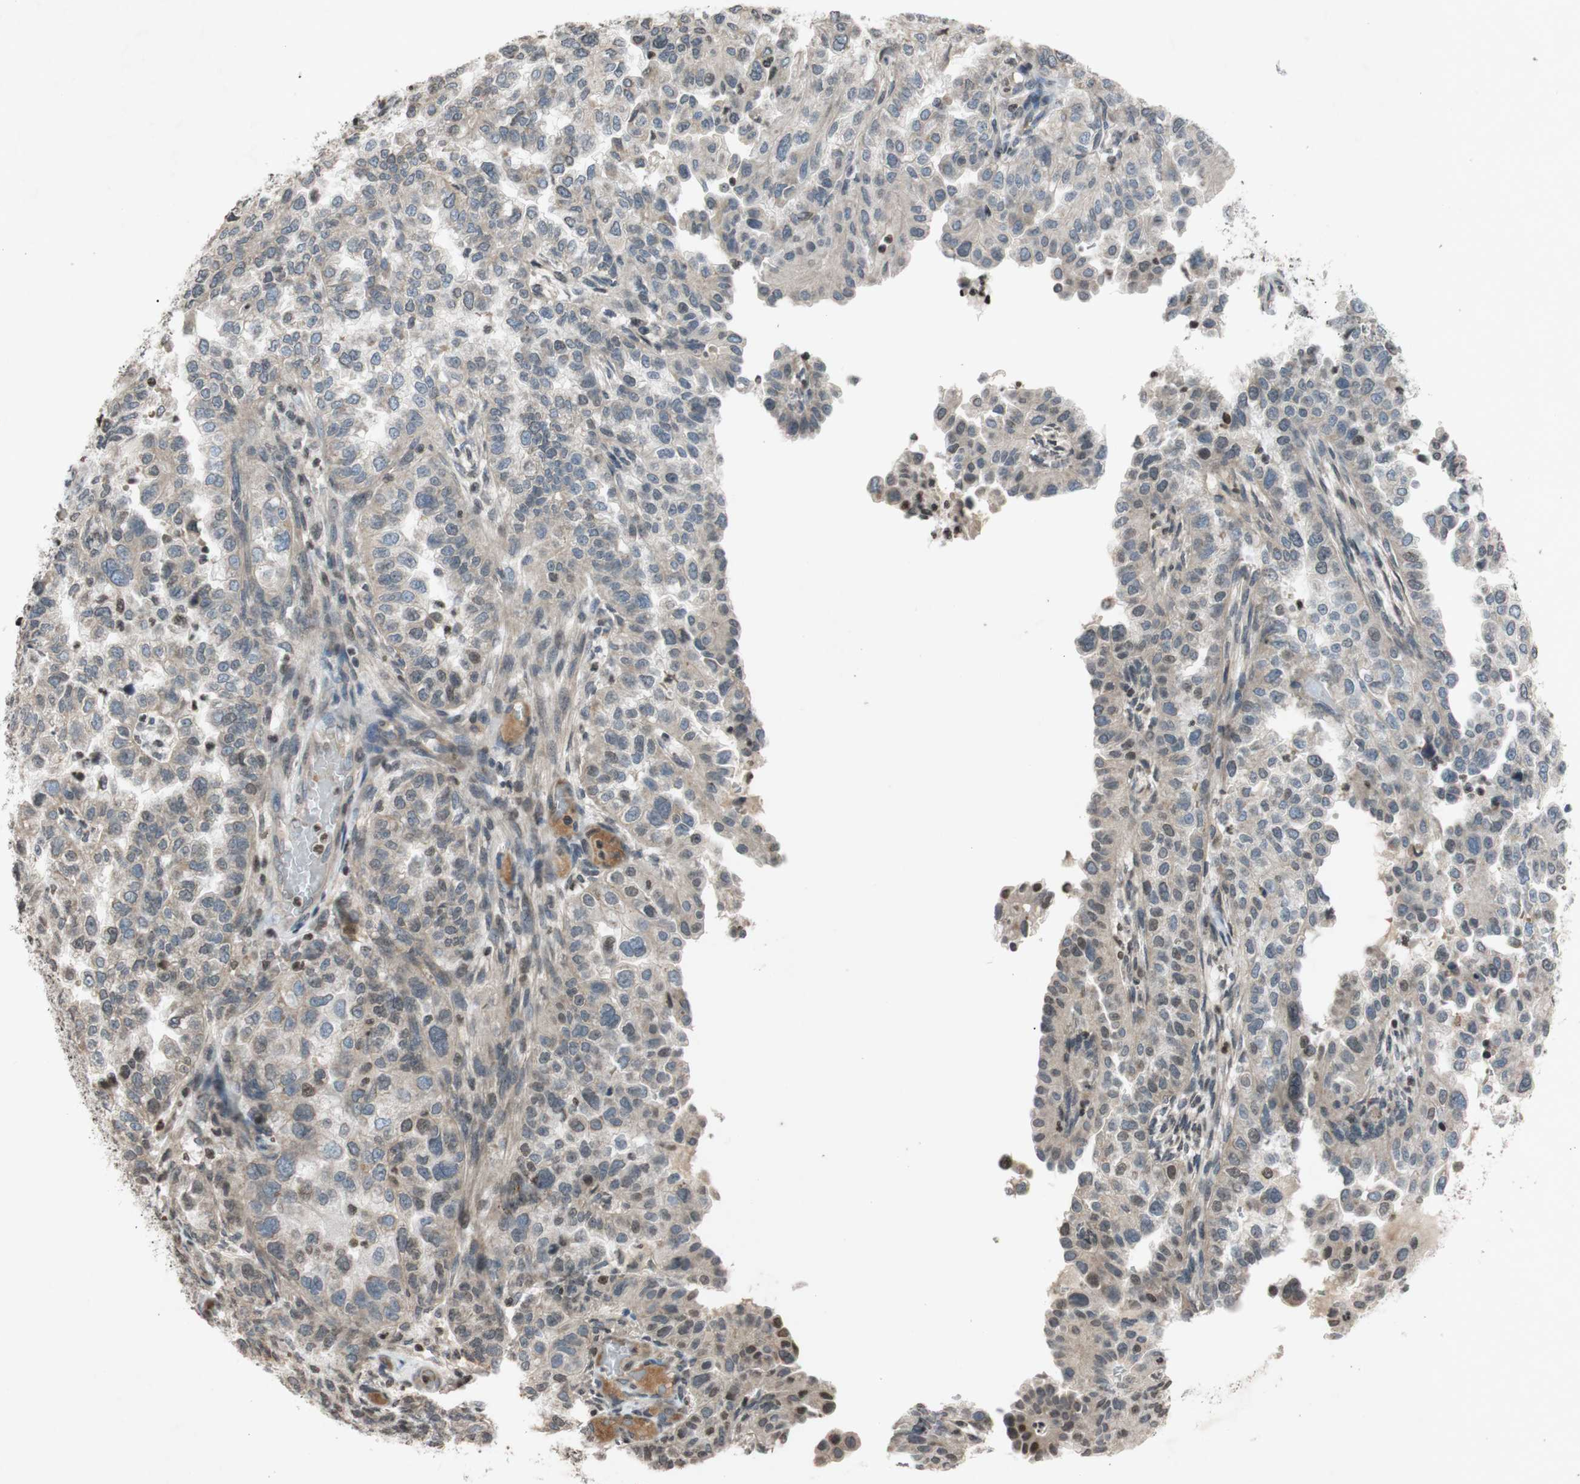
{"staining": {"intensity": "weak", "quantity": "<25%", "location": "cytoplasmic/membranous,nuclear"}, "tissue": "endometrial cancer", "cell_type": "Tumor cells", "image_type": "cancer", "snomed": [{"axis": "morphology", "description": "Adenocarcinoma, NOS"}, {"axis": "topography", "description": "Endometrium"}], "caption": "Protein analysis of endometrial cancer (adenocarcinoma) displays no significant expression in tumor cells.", "gene": "MCM6", "patient": {"sex": "female", "age": 85}}